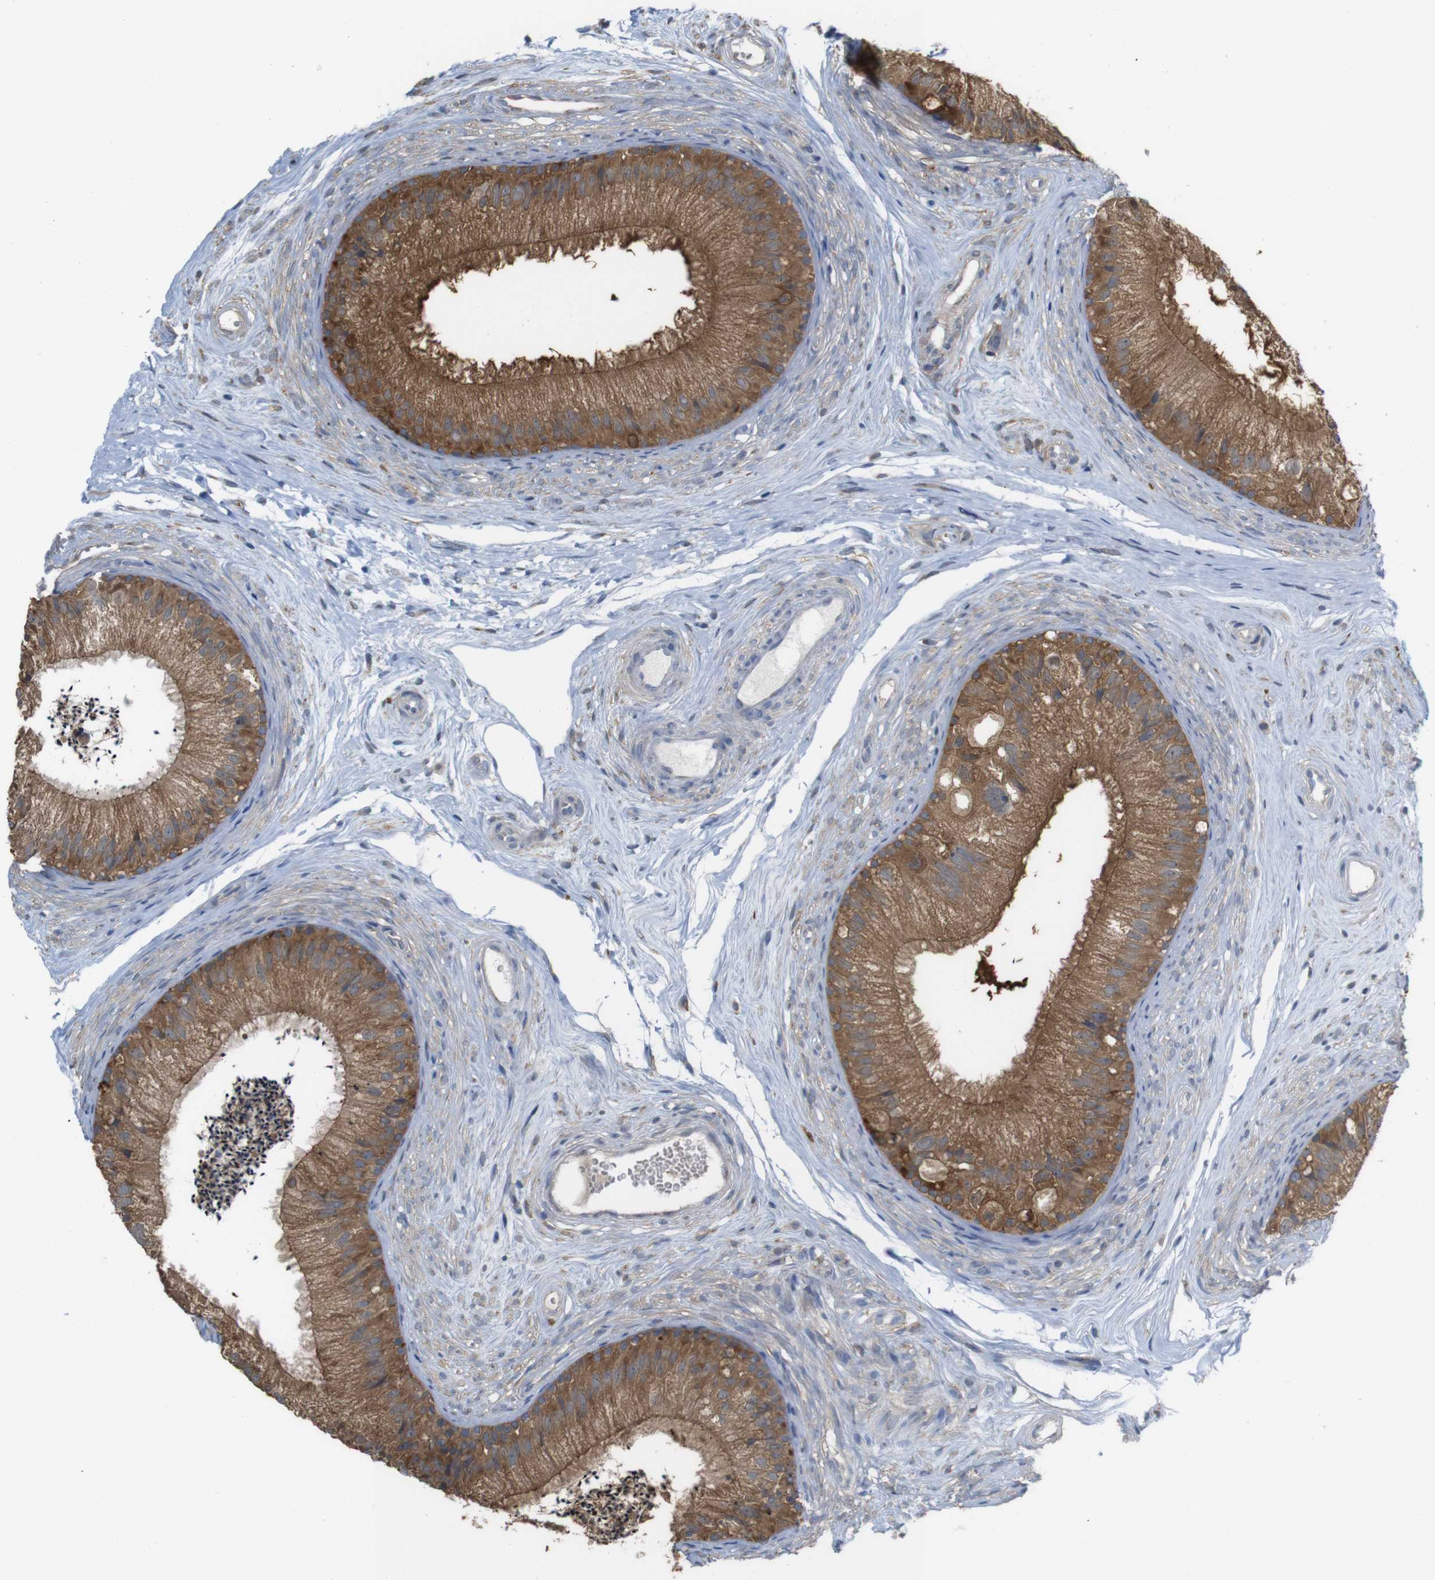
{"staining": {"intensity": "moderate", "quantity": ">75%", "location": "cytoplasmic/membranous"}, "tissue": "epididymis", "cell_type": "Glandular cells", "image_type": "normal", "snomed": [{"axis": "morphology", "description": "Normal tissue, NOS"}, {"axis": "topography", "description": "Epididymis"}], "caption": "Human epididymis stained for a protein (brown) exhibits moderate cytoplasmic/membranous positive staining in about >75% of glandular cells.", "gene": "PTPRR", "patient": {"sex": "male", "age": 56}}